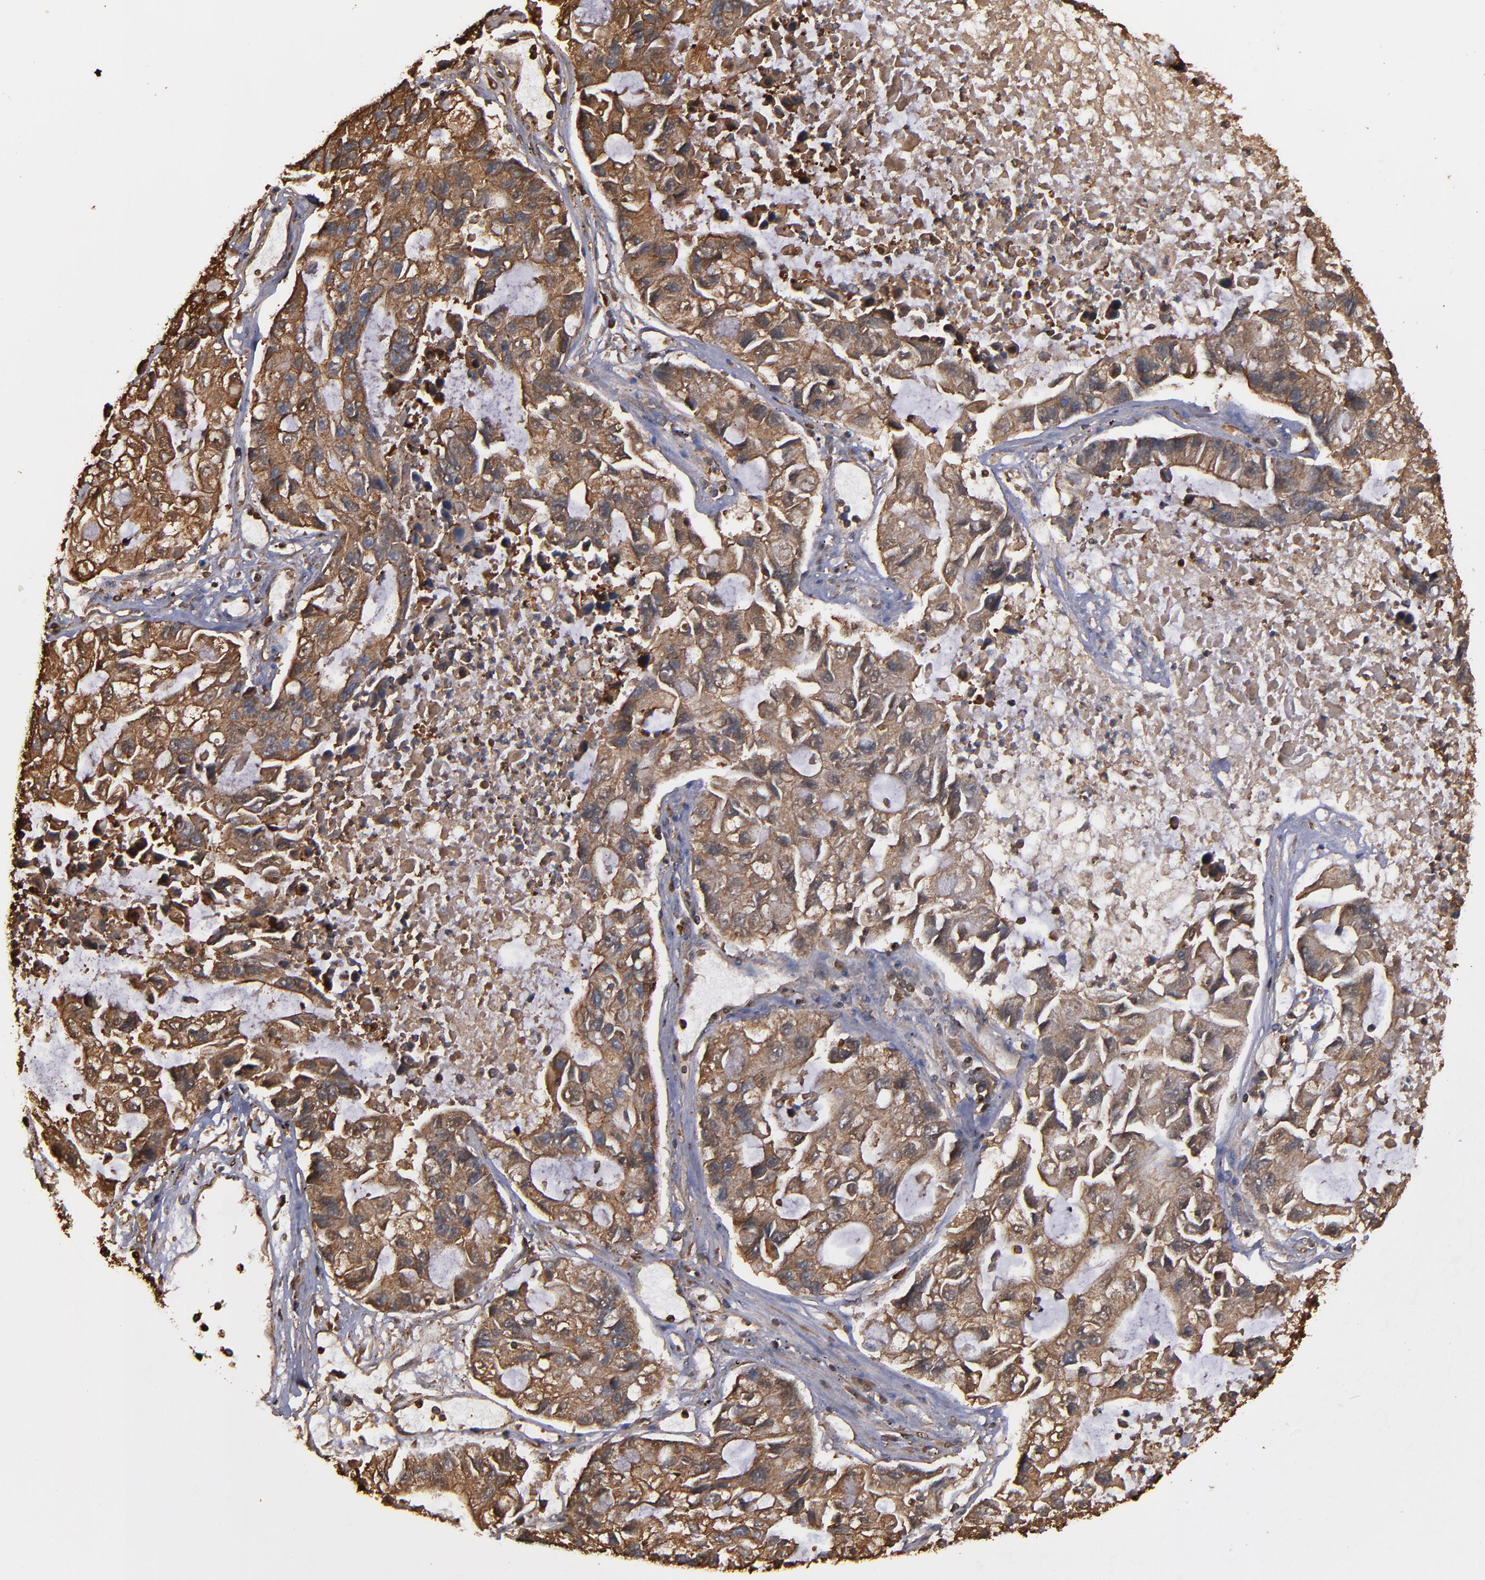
{"staining": {"intensity": "moderate", "quantity": ">75%", "location": "cytoplasmic/membranous"}, "tissue": "lung cancer", "cell_type": "Tumor cells", "image_type": "cancer", "snomed": [{"axis": "morphology", "description": "Adenocarcinoma, NOS"}, {"axis": "topography", "description": "Lung"}], "caption": "High-power microscopy captured an immunohistochemistry image of lung adenocarcinoma, revealing moderate cytoplasmic/membranous expression in about >75% of tumor cells.", "gene": "ACTN4", "patient": {"sex": "female", "age": 51}}